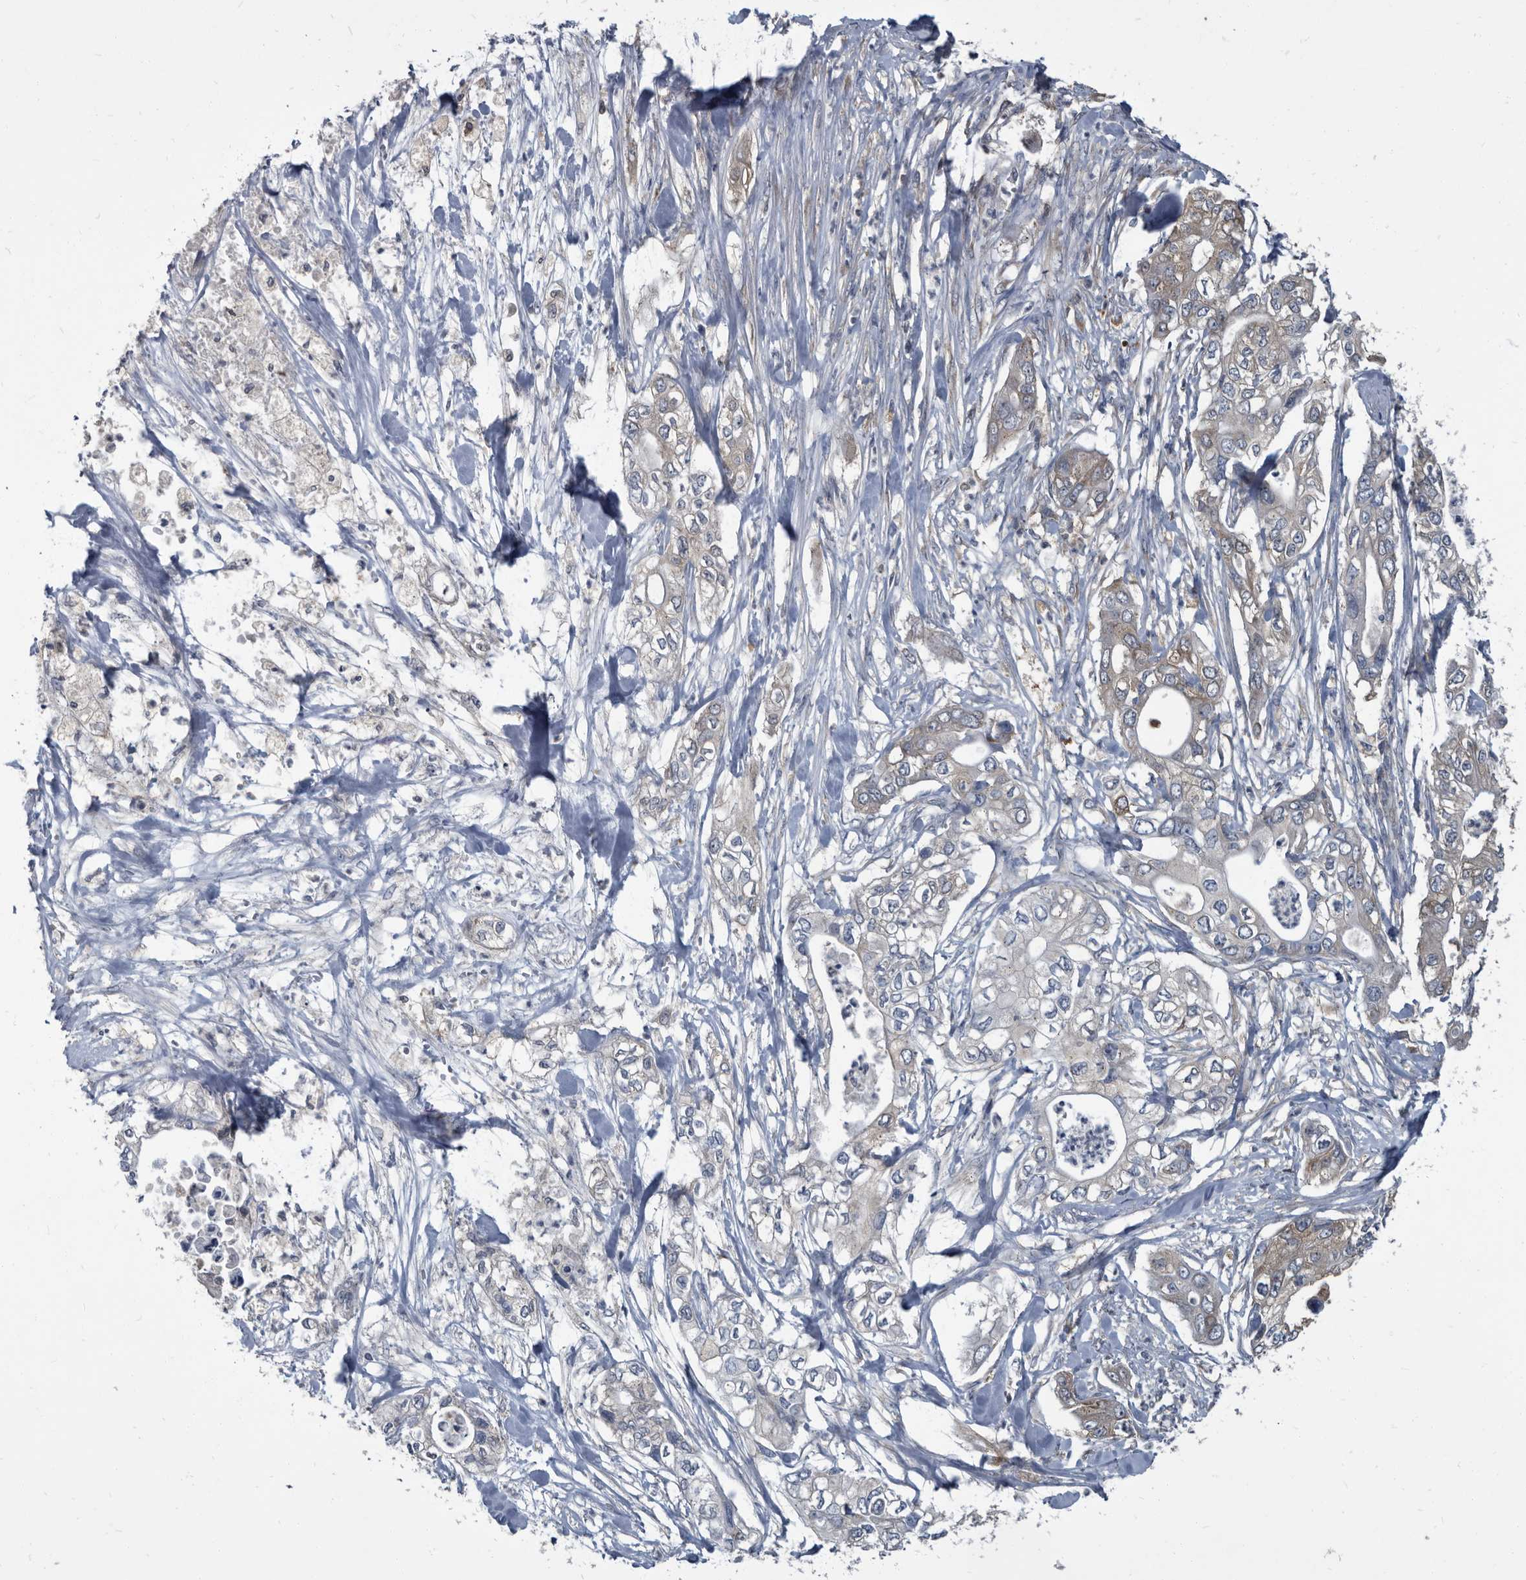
{"staining": {"intensity": "weak", "quantity": "<25%", "location": "cytoplasmic/membranous"}, "tissue": "pancreatic cancer", "cell_type": "Tumor cells", "image_type": "cancer", "snomed": [{"axis": "morphology", "description": "Adenocarcinoma, NOS"}, {"axis": "topography", "description": "Pancreas"}], "caption": "This is a histopathology image of IHC staining of pancreatic cancer, which shows no expression in tumor cells.", "gene": "CDV3", "patient": {"sex": "female", "age": 78}}